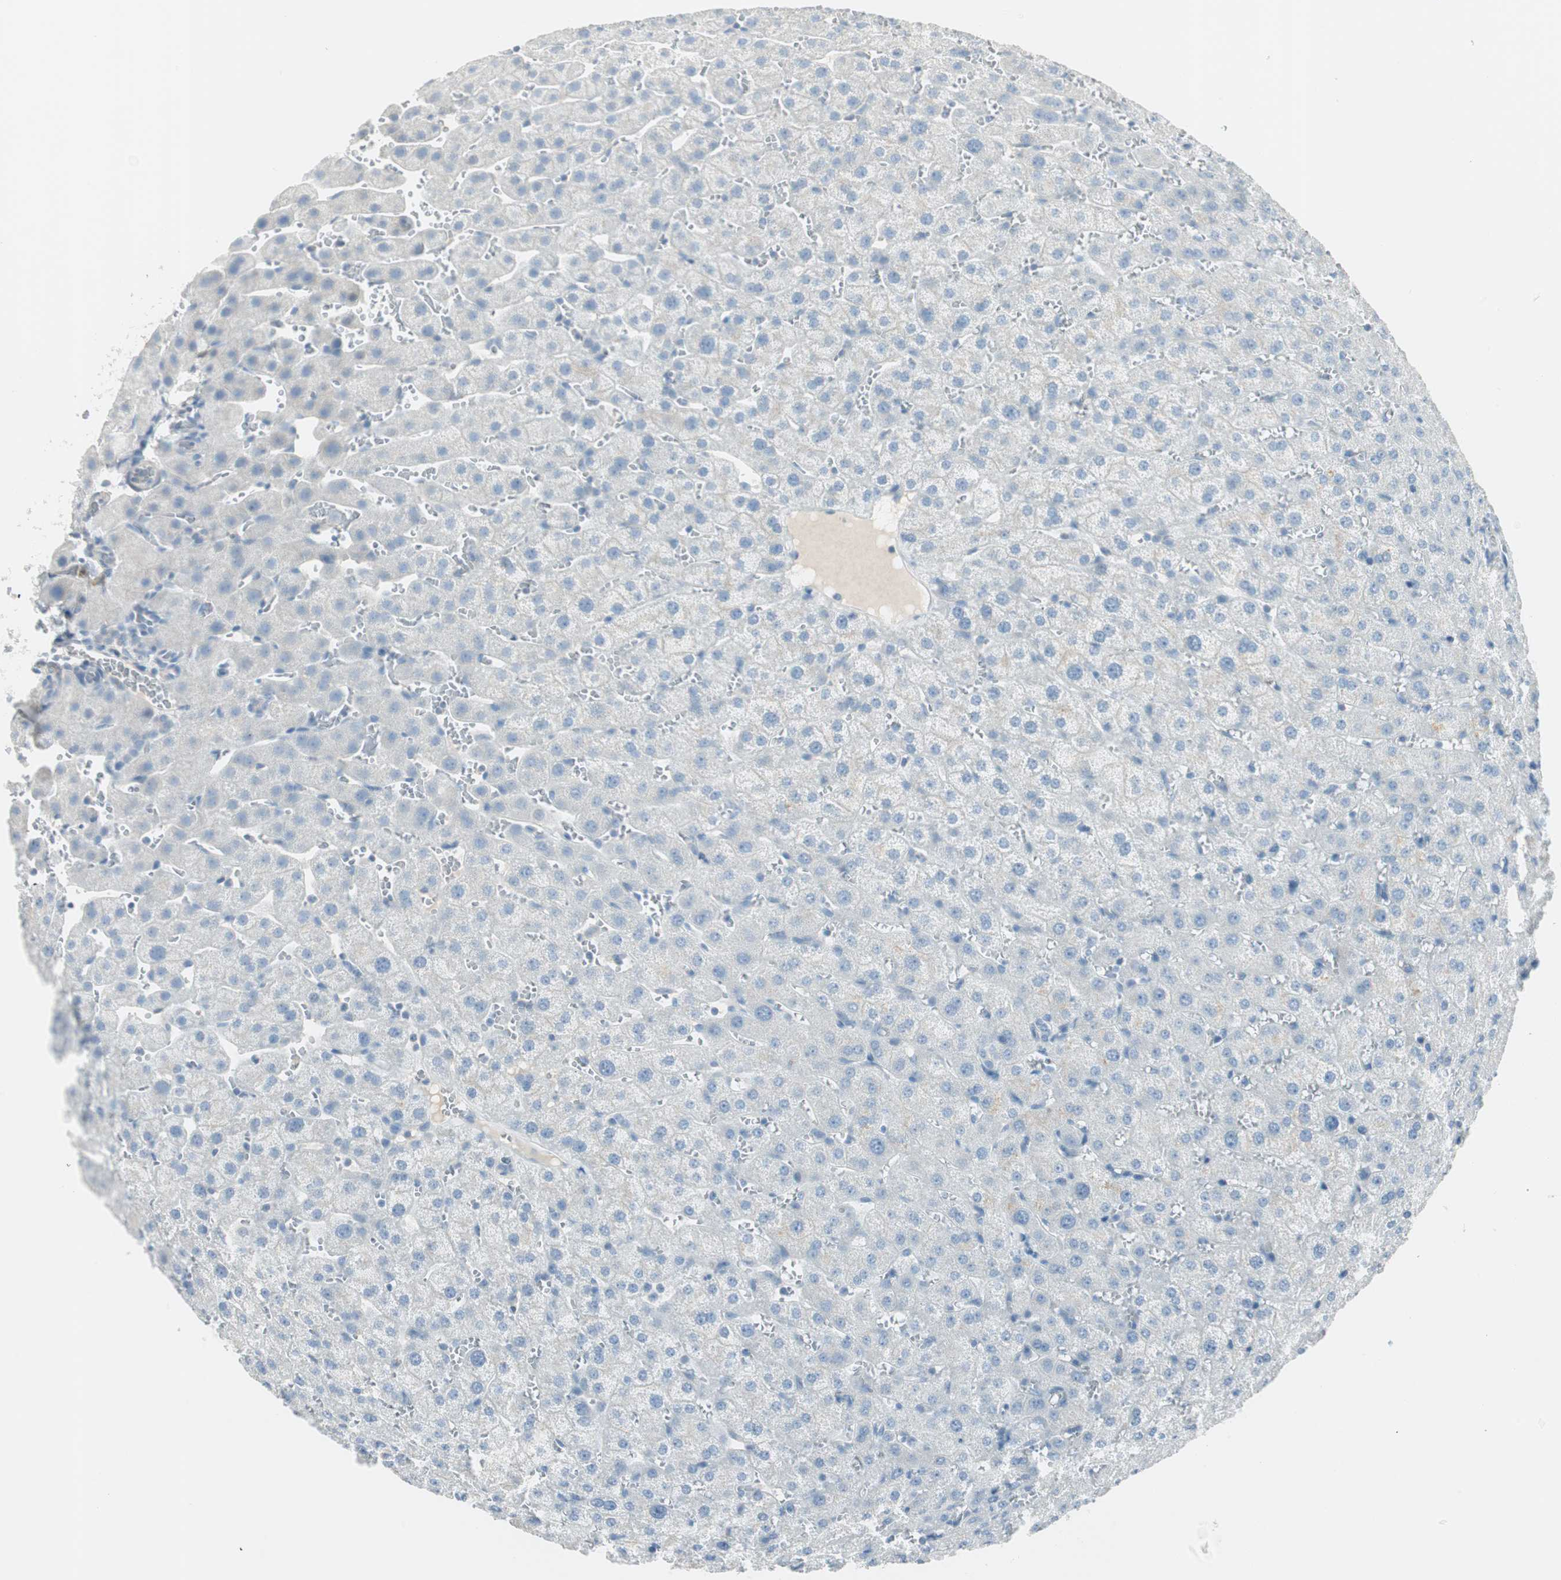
{"staining": {"intensity": "negative", "quantity": "none", "location": "none"}, "tissue": "liver", "cell_type": "Cholangiocytes", "image_type": "normal", "snomed": [{"axis": "morphology", "description": "Normal tissue, NOS"}, {"axis": "morphology", "description": "Fibrosis, NOS"}, {"axis": "topography", "description": "Liver"}], "caption": "The micrograph displays no significant staining in cholangiocytes of liver. (Brightfield microscopy of DAB immunohistochemistry at high magnification).", "gene": "ITLN2", "patient": {"sex": "female", "age": 29}}